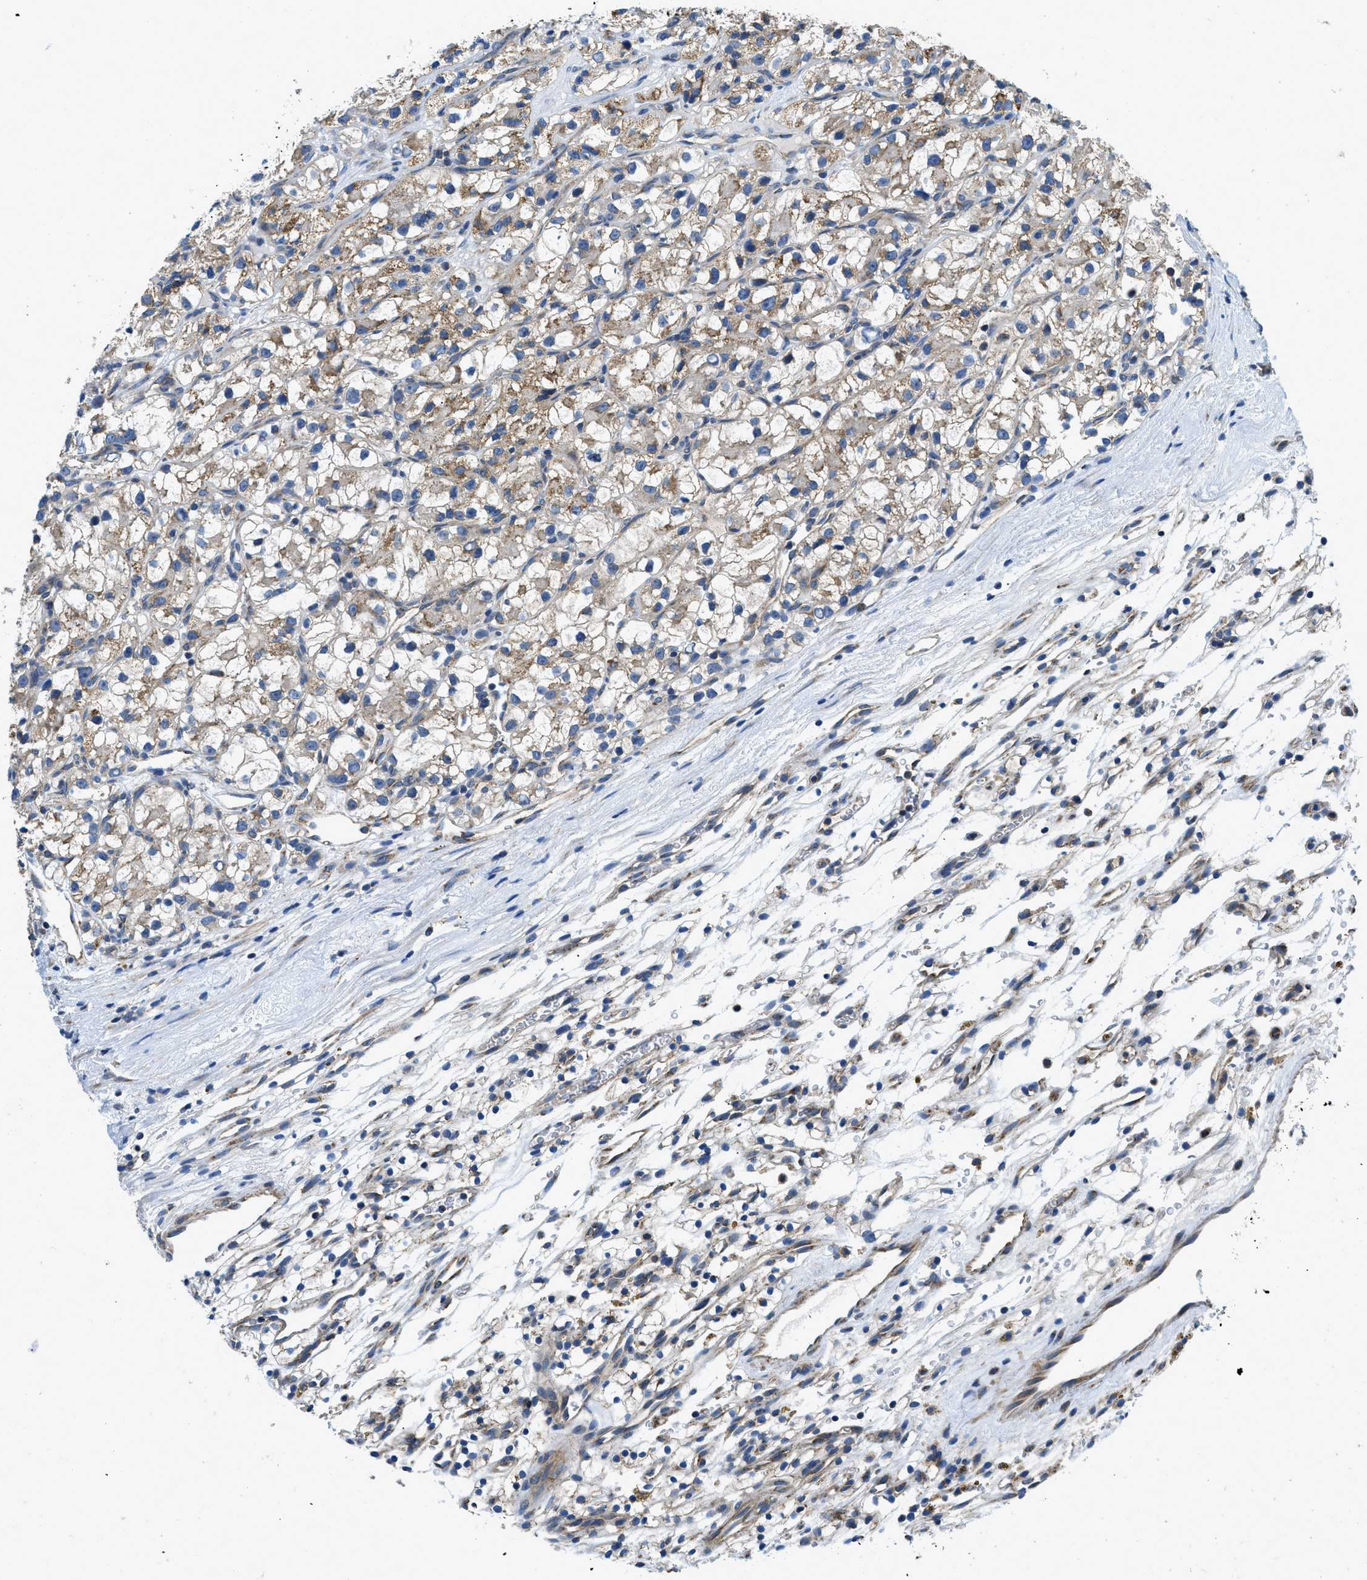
{"staining": {"intensity": "moderate", "quantity": ">75%", "location": "cytoplasmic/membranous"}, "tissue": "renal cancer", "cell_type": "Tumor cells", "image_type": "cancer", "snomed": [{"axis": "morphology", "description": "Adenocarcinoma, NOS"}, {"axis": "topography", "description": "Kidney"}], "caption": "Immunohistochemical staining of human adenocarcinoma (renal) reveals medium levels of moderate cytoplasmic/membranous protein staining in approximately >75% of tumor cells. (Brightfield microscopy of DAB IHC at high magnification).", "gene": "STK33", "patient": {"sex": "female", "age": 57}}